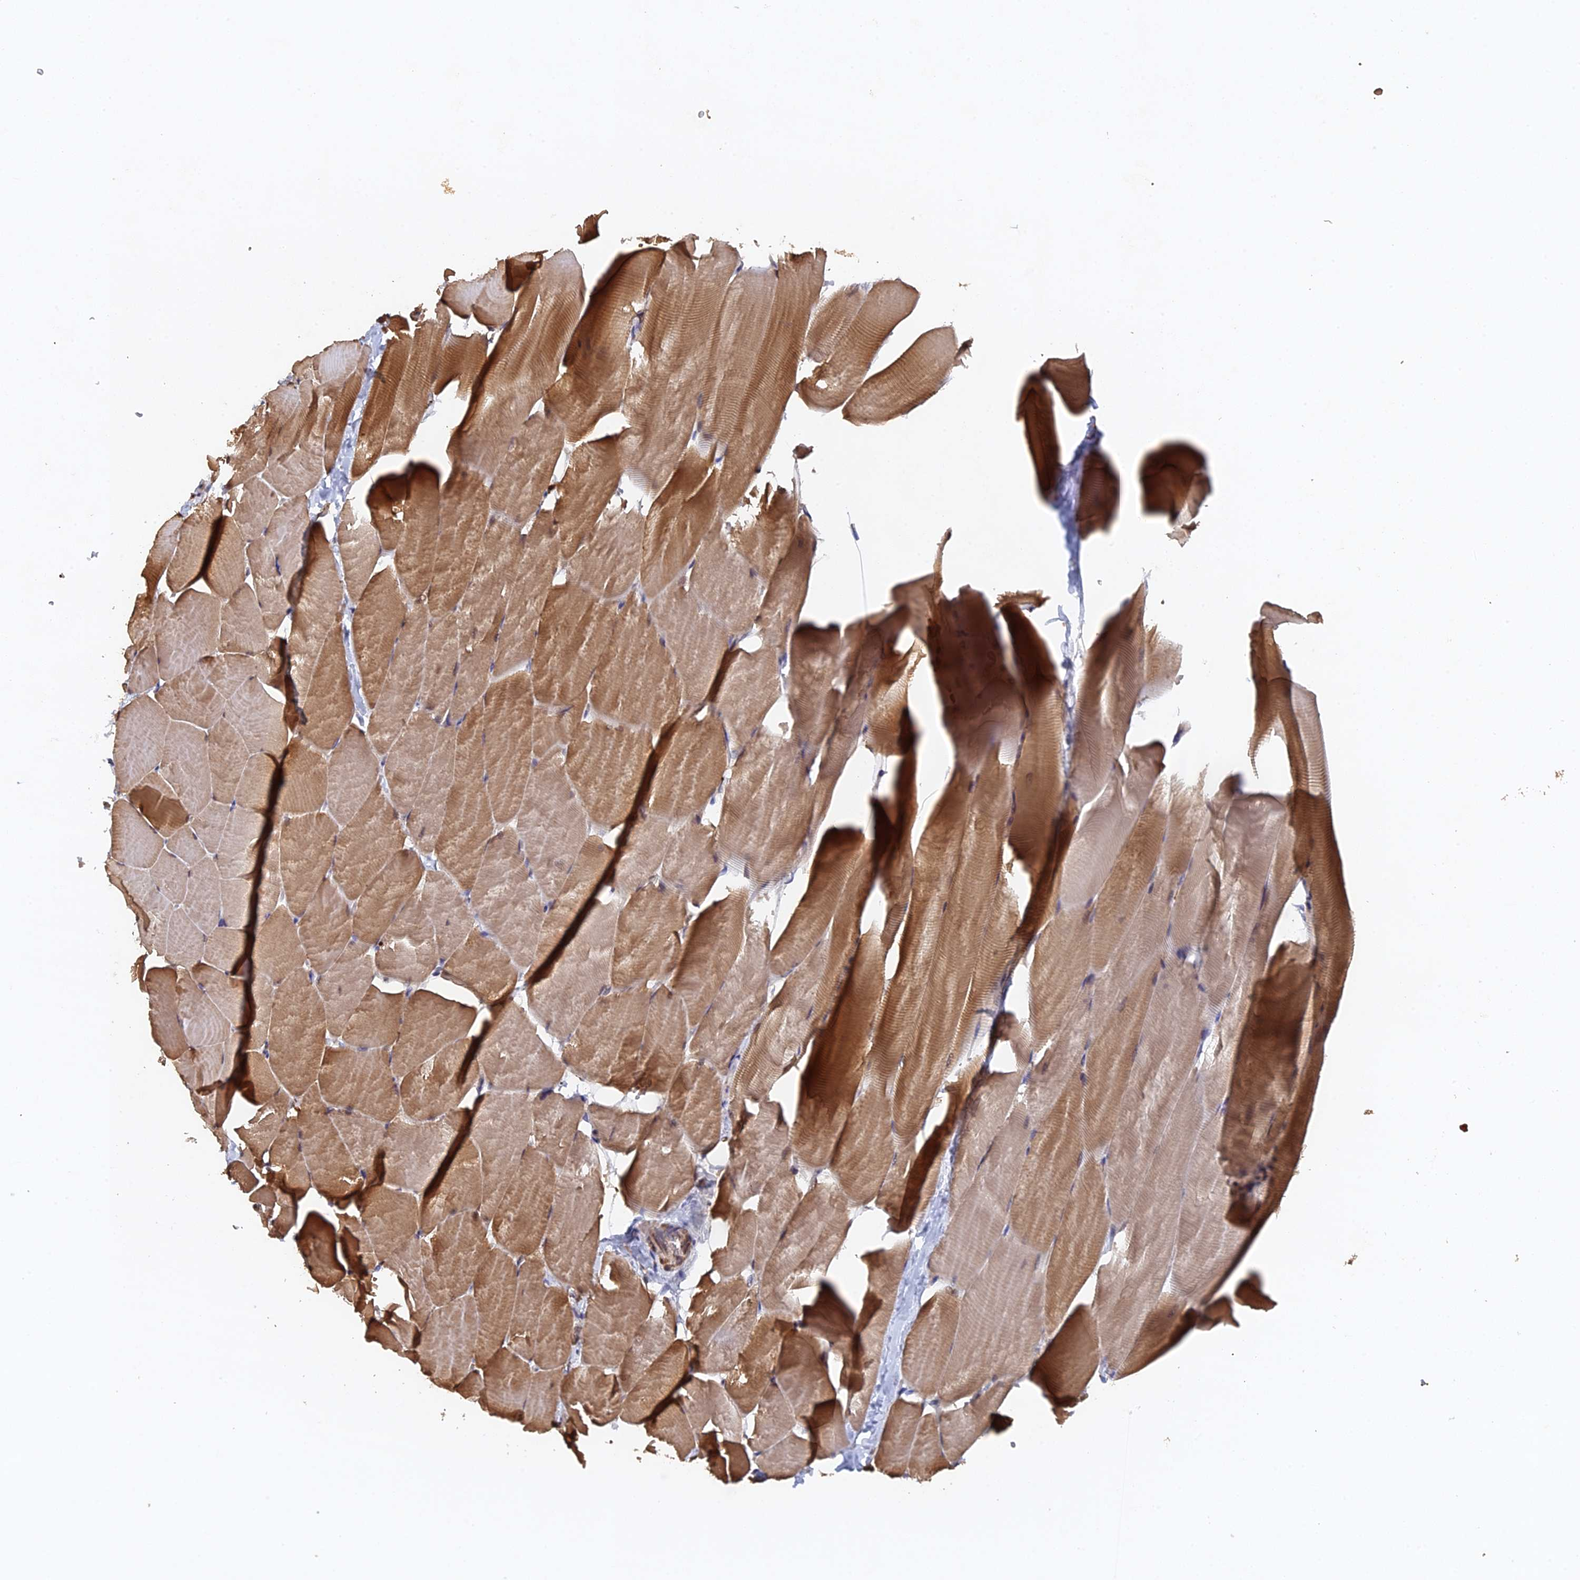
{"staining": {"intensity": "moderate", "quantity": "25%-75%", "location": "cytoplasmic/membranous"}, "tissue": "skeletal muscle", "cell_type": "Myocytes", "image_type": "normal", "snomed": [{"axis": "morphology", "description": "Normal tissue, NOS"}, {"axis": "topography", "description": "Skeletal muscle"}], "caption": "High-power microscopy captured an immunohistochemistry micrograph of normal skeletal muscle, revealing moderate cytoplasmic/membranous staining in about 25%-75% of myocytes.", "gene": "VPS37C", "patient": {"sex": "male", "age": 25}}